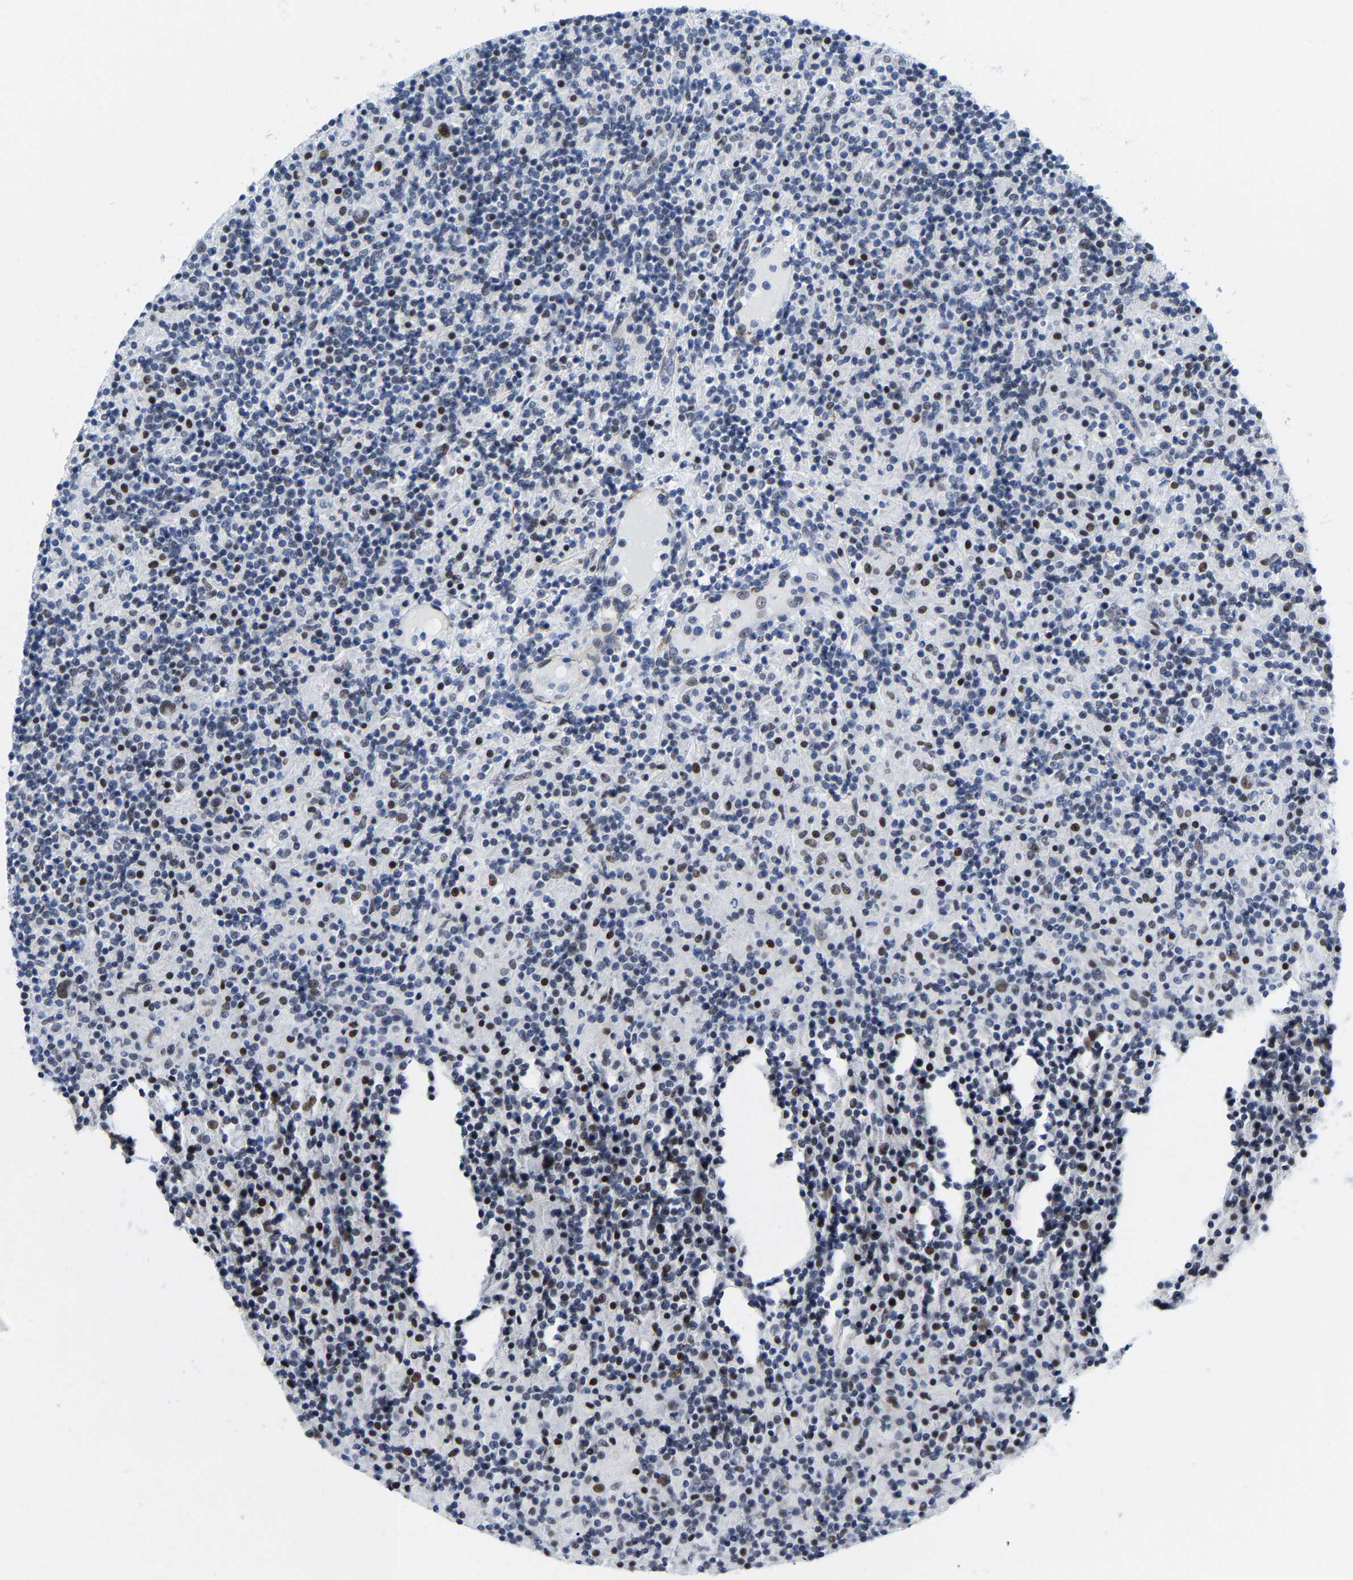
{"staining": {"intensity": "moderate", "quantity": ">75%", "location": "nuclear"}, "tissue": "lymphoma", "cell_type": "Tumor cells", "image_type": "cancer", "snomed": [{"axis": "morphology", "description": "Hodgkin's disease, NOS"}, {"axis": "topography", "description": "Lymph node"}], "caption": "Protein staining of lymphoma tissue reveals moderate nuclear expression in approximately >75% of tumor cells.", "gene": "FAM180A", "patient": {"sex": "male", "age": 70}}